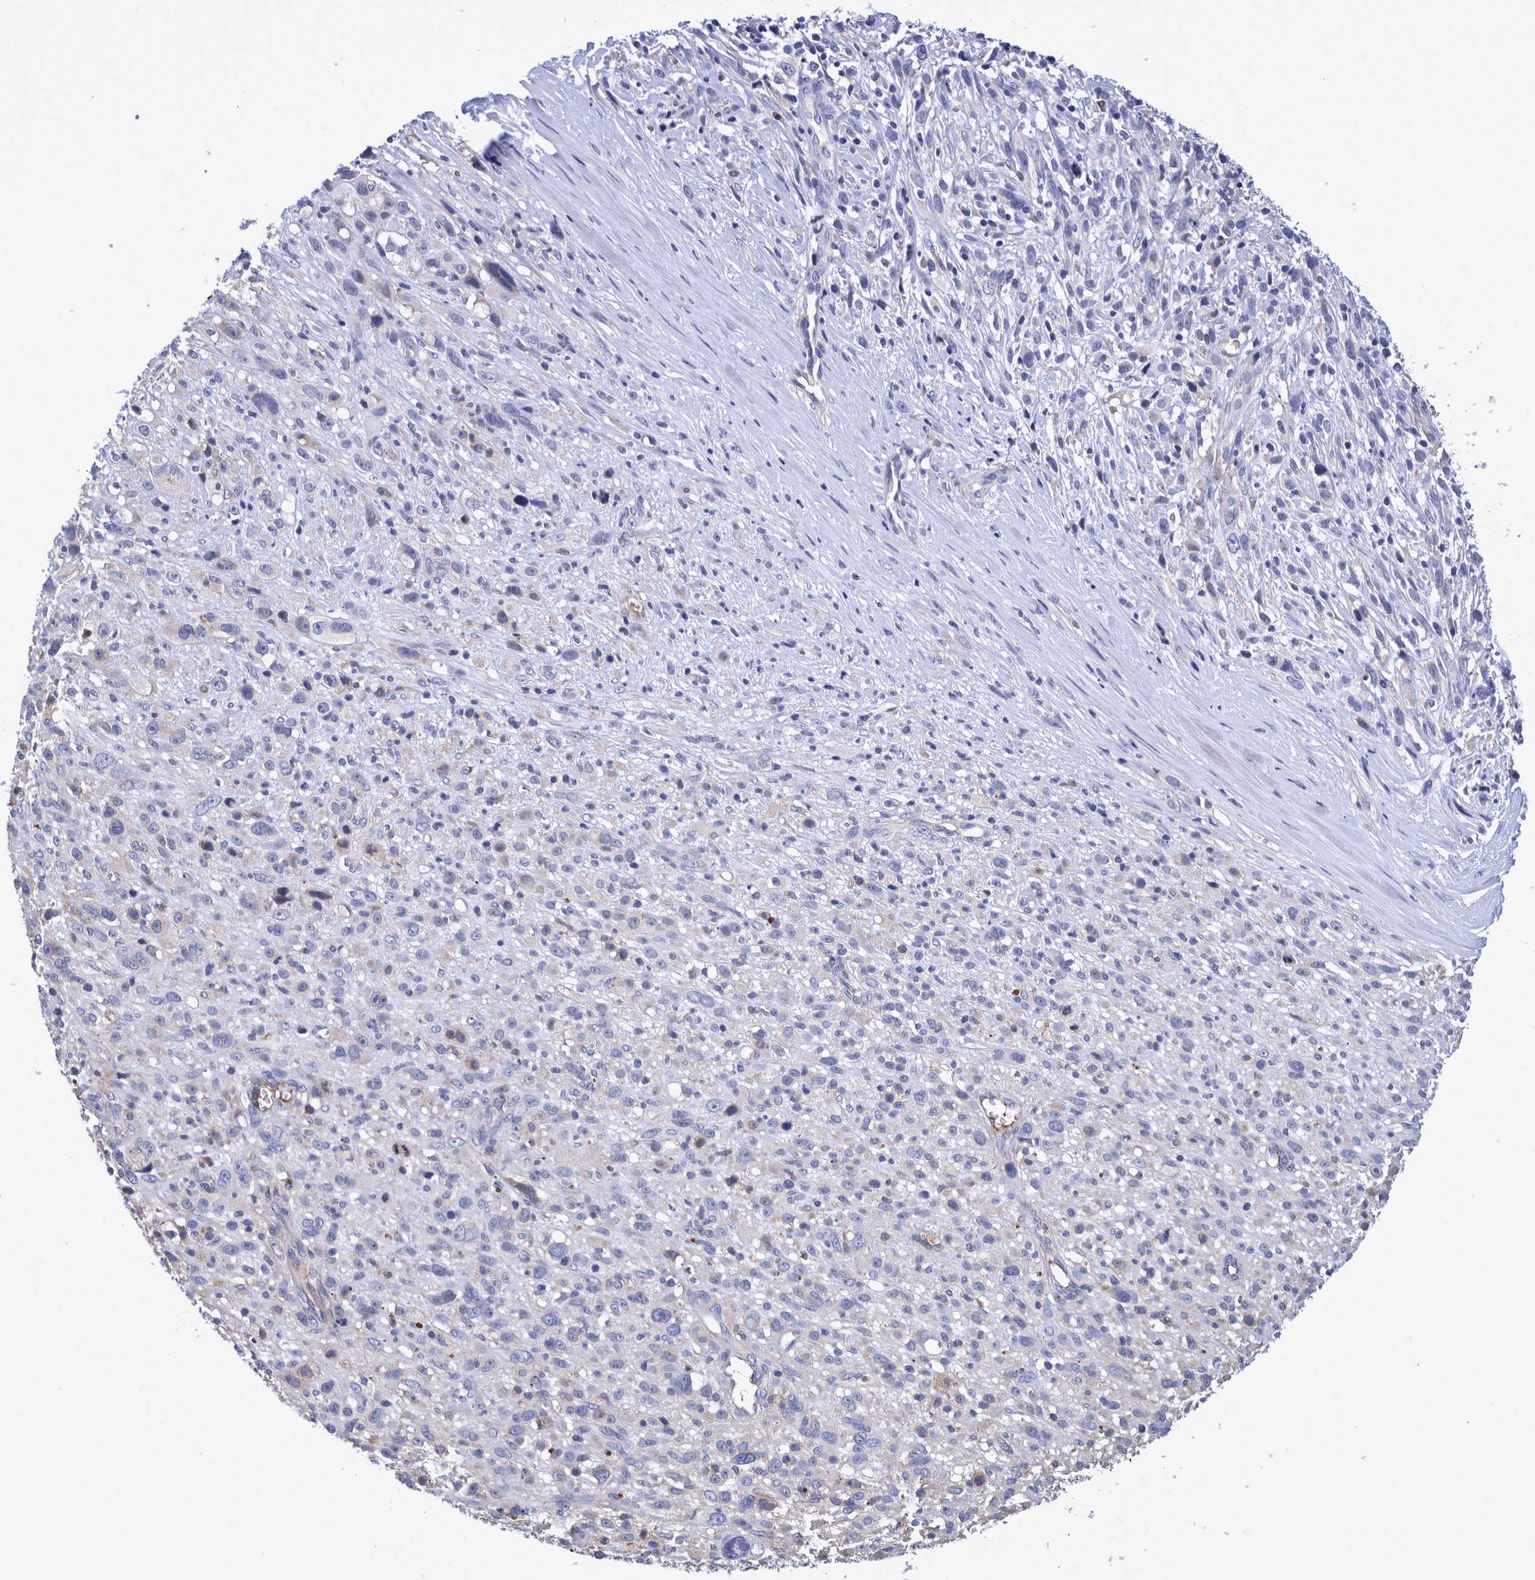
{"staining": {"intensity": "negative", "quantity": "none", "location": "none"}, "tissue": "melanoma", "cell_type": "Tumor cells", "image_type": "cancer", "snomed": [{"axis": "morphology", "description": "Malignant melanoma, NOS"}, {"axis": "topography", "description": "Skin"}], "caption": "DAB (3,3'-diaminobenzidine) immunohistochemical staining of human melanoma reveals no significant expression in tumor cells.", "gene": "DLL4", "patient": {"sex": "female", "age": 55}}